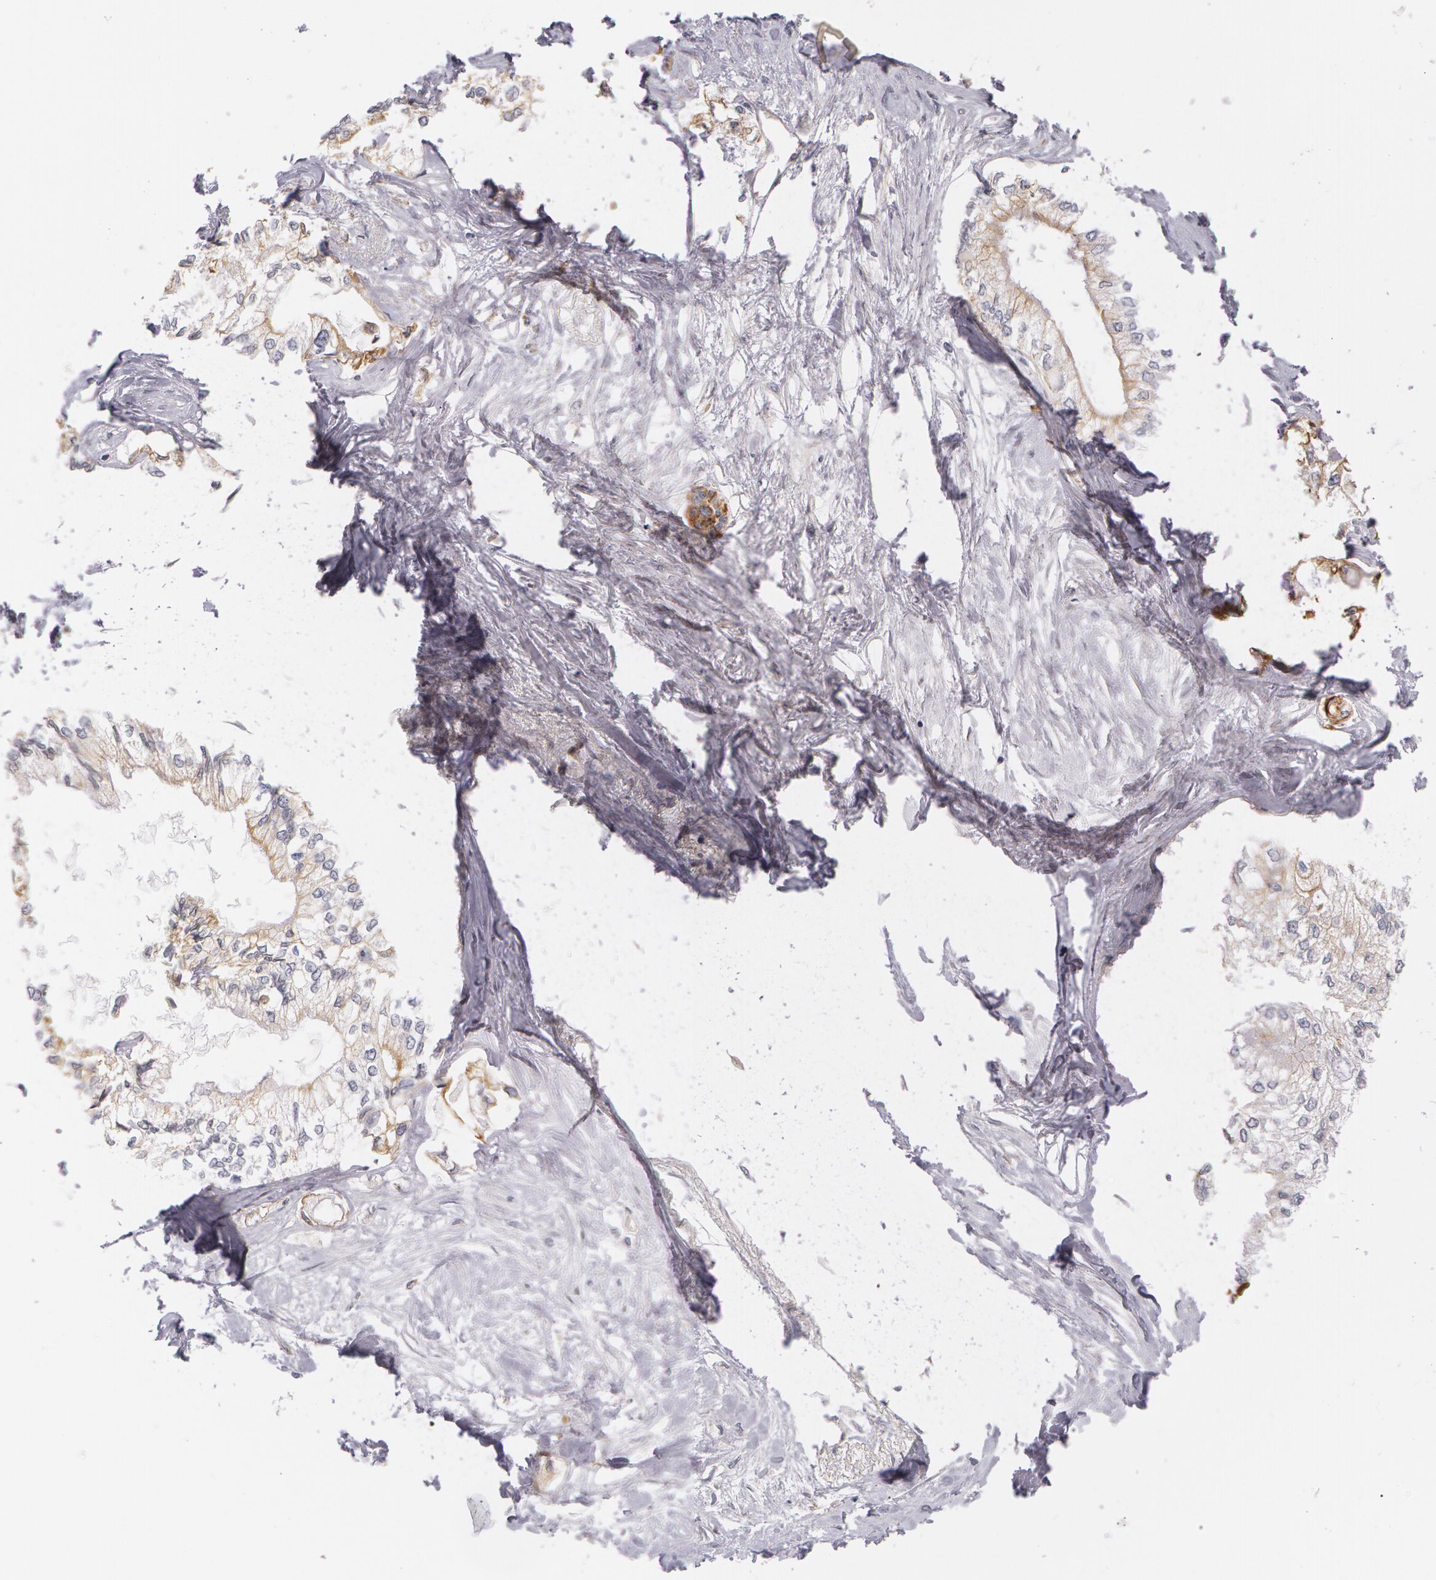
{"staining": {"intensity": "moderate", "quantity": ">75%", "location": "cytoplasmic/membranous"}, "tissue": "pancreatic cancer", "cell_type": "Tumor cells", "image_type": "cancer", "snomed": [{"axis": "morphology", "description": "Adenocarcinoma, NOS"}, {"axis": "topography", "description": "Pancreas"}], "caption": "Pancreatic adenocarcinoma stained for a protein (brown) reveals moderate cytoplasmic/membranous positive staining in approximately >75% of tumor cells.", "gene": "KRT18", "patient": {"sex": "male", "age": 79}}